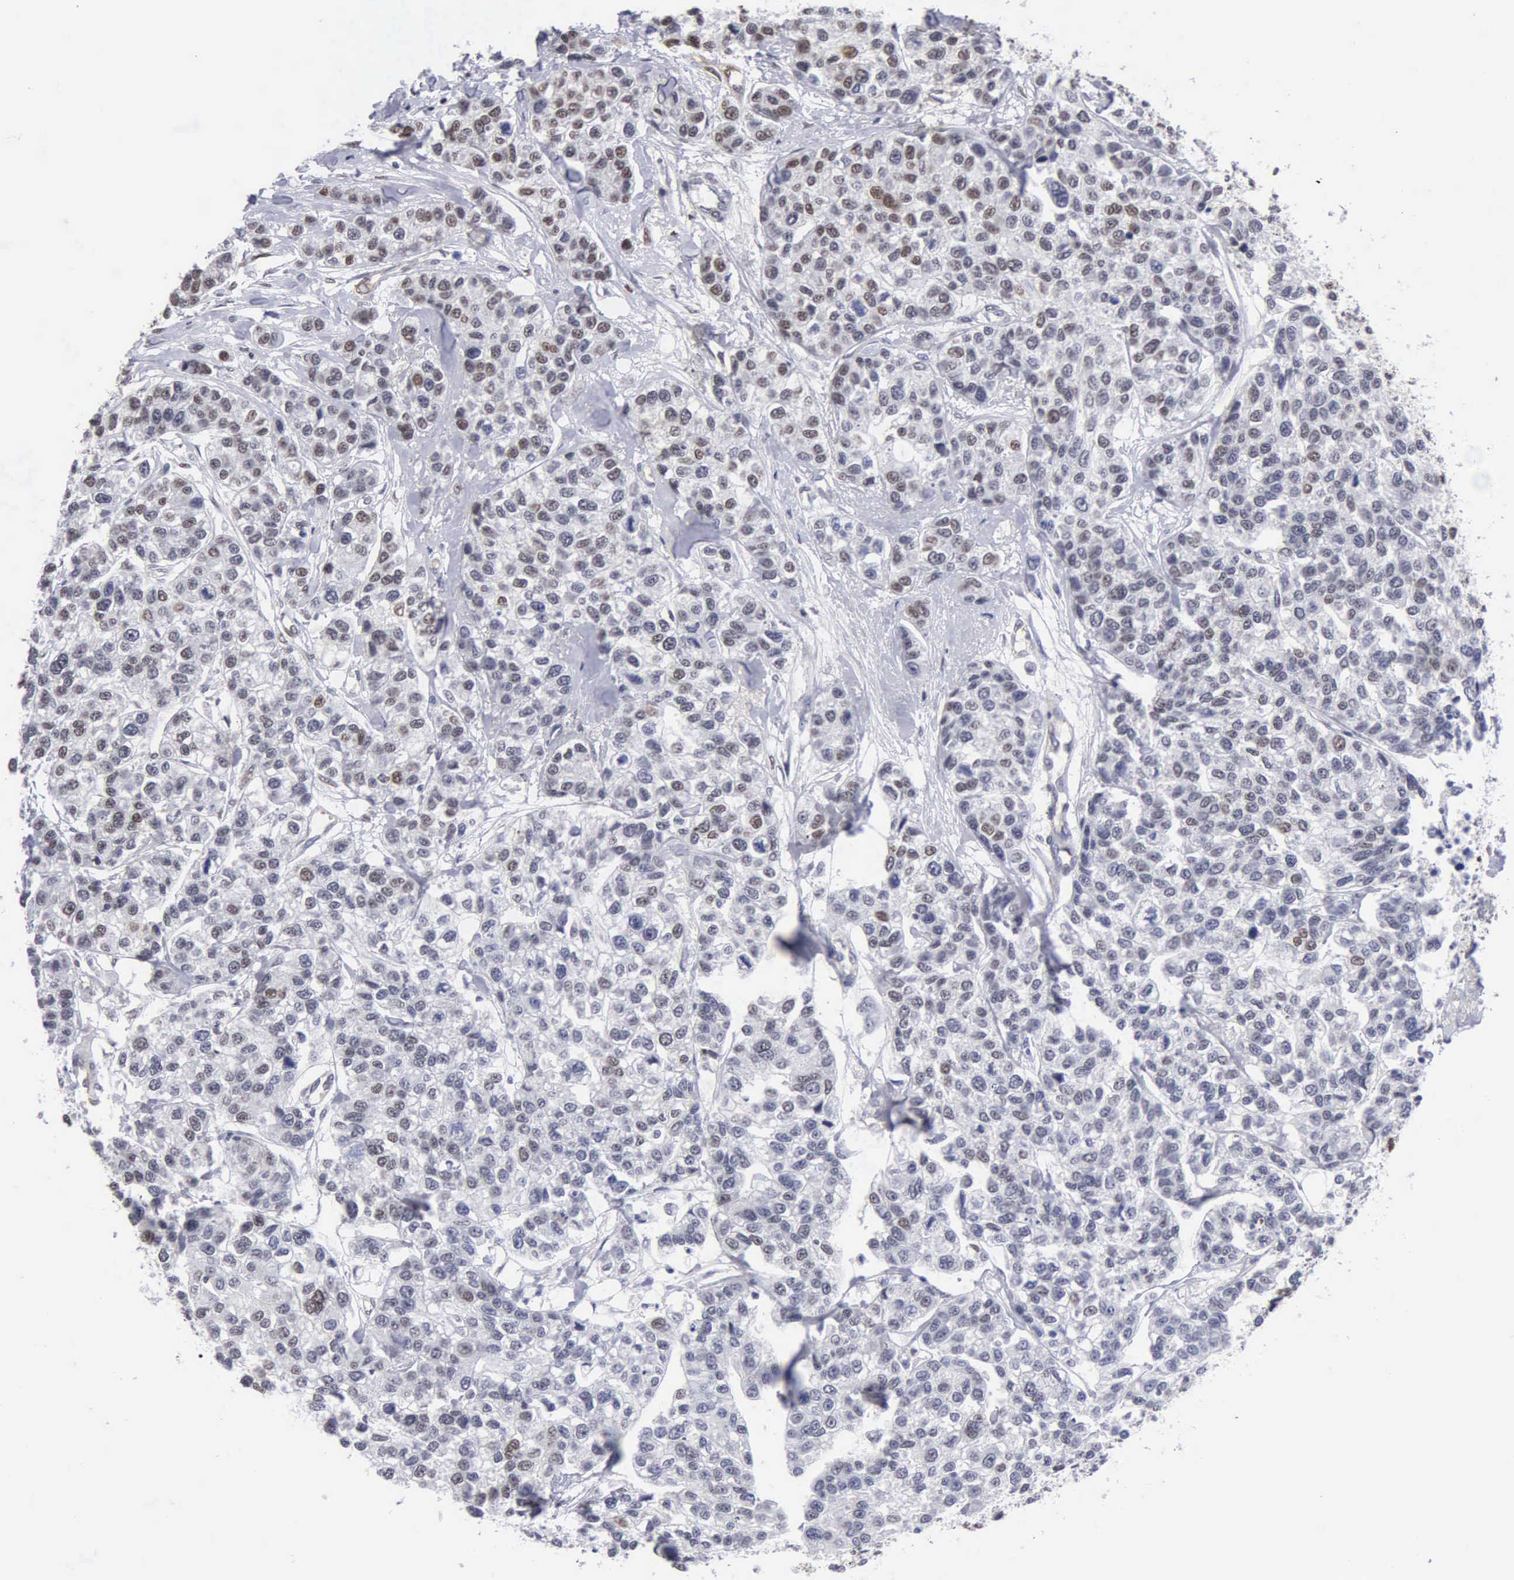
{"staining": {"intensity": "weak", "quantity": "<25%", "location": "nuclear"}, "tissue": "breast cancer", "cell_type": "Tumor cells", "image_type": "cancer", "snomed": [{"axis": "morphology", "description": "Duct carcinoma"}, {"axis": "topography", "description": "Breast"}], "caption": "Breast cancer stained for a protein using immunohistochemistry displays no staining tumor cells.", "gene": "CCNG1", "patient": {"sex": "female", "age": 51}}